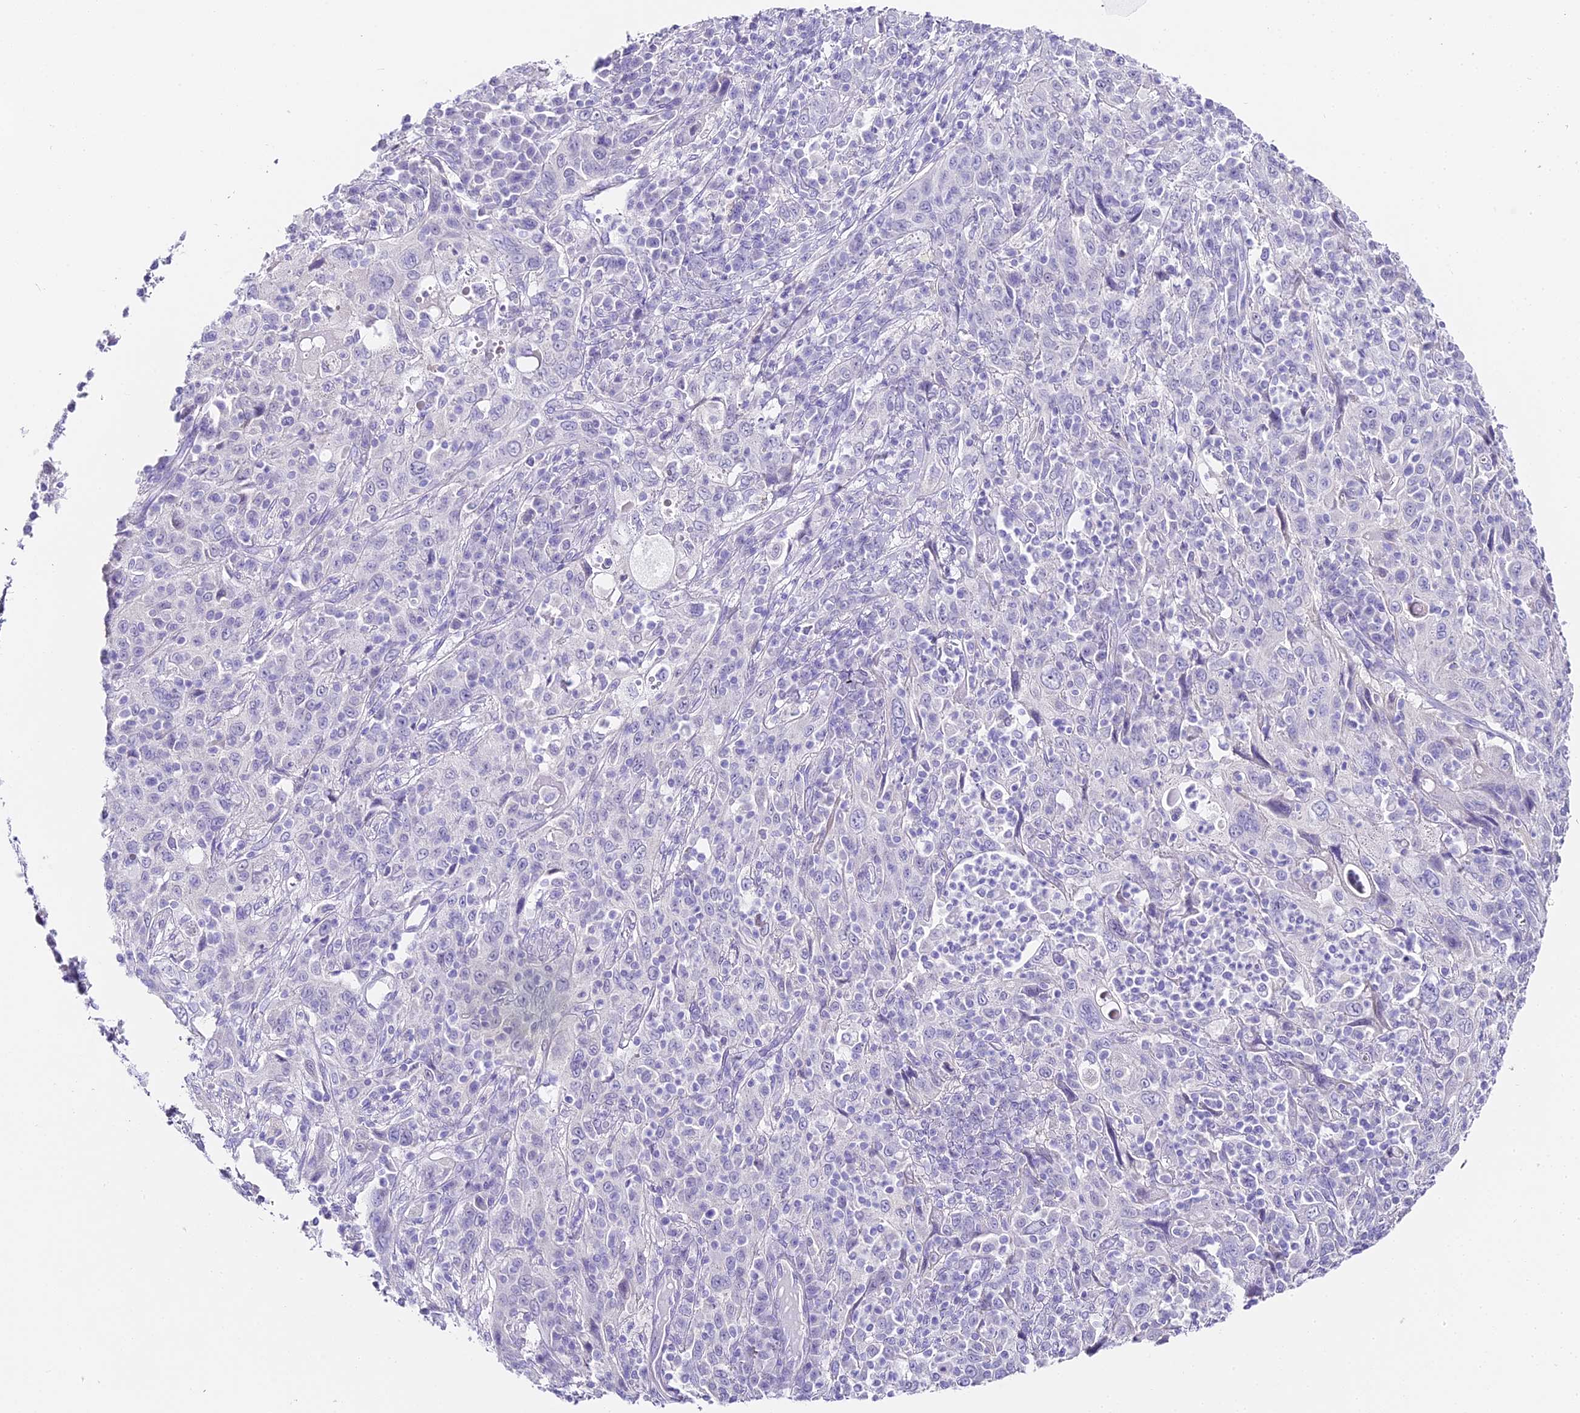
{"staining": {"intensity": "negative", "quantity": "none", "location": "none"}, "tissue": "cervical cancer", "cell_type": "Tumor cells", "image_type": "cancer", "snomed": [{"axis": "morphology", "description": "Squamous cell carcinoma, NOS"}, {"axis": "topography", "description": "Cervix"}], "caption": "Photomicrograph shows no significant protein expression in tumor cells of cervical squamous cell carcinoma.", "gene": "ABHD14A-ACY1", "patient": {"sex": "female", "age": 46}}